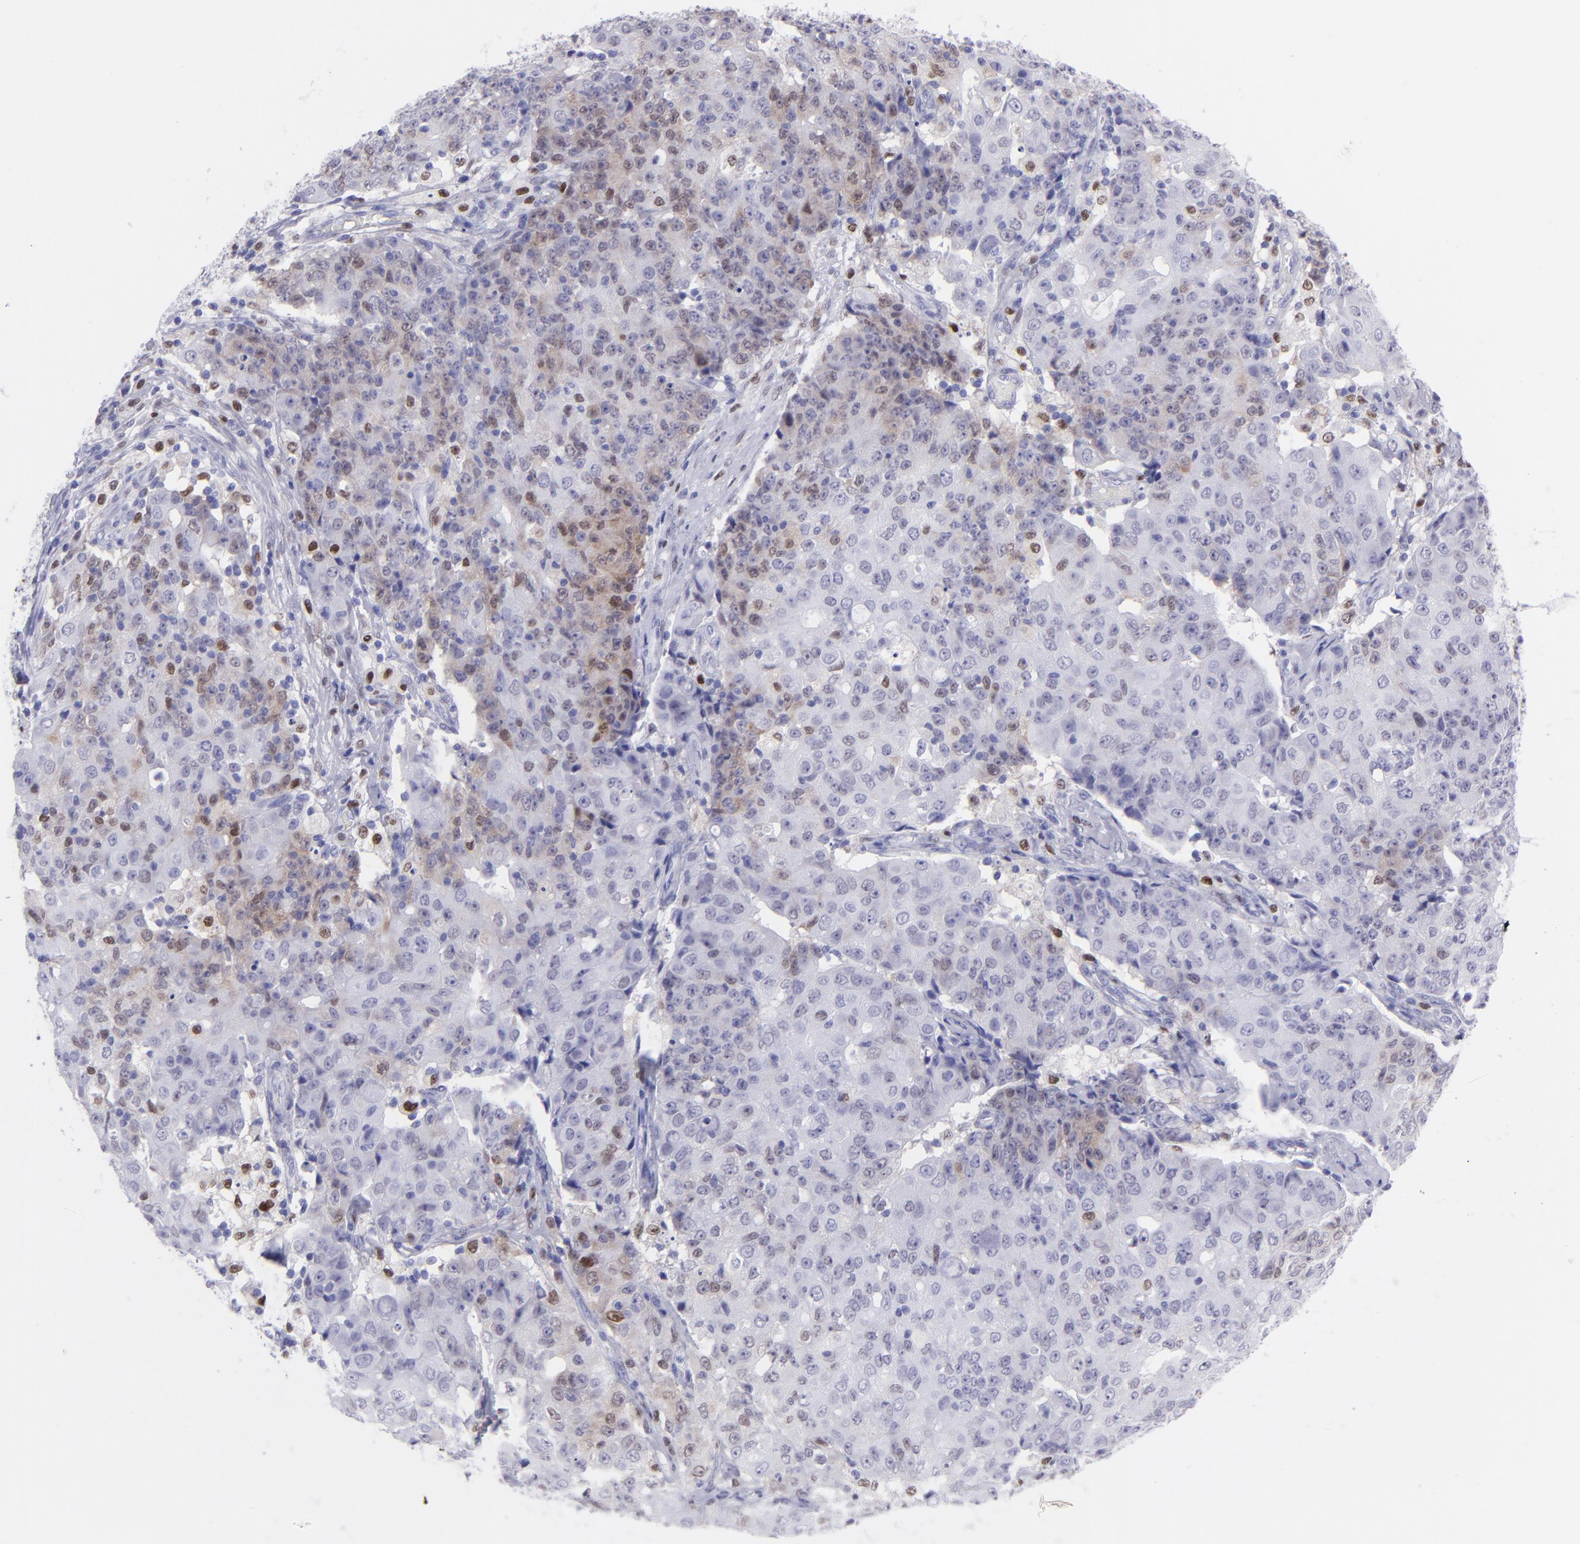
{"staining": {"intensity": "weak", "quantity": "25%-75%", "location": "cytoplasmic/membranous,nuclear"}, "tissue": "ovarian cancer", "cell_type": "Tumor cells", "image_type": "cancer", "snomed": [{"axis": "morphology", "description": "Carcinoma, endometroid"}, {"axis": "topography", "description": "Ovary"}], "caption": "Immunohistochemical staining of endometroid carcinoma (ovarian) displays low levels of weak cytoplasmic/membranous and nuclear protein staining in about 25%-75% of tumor cells.", "gene": "MITF", "patient": {"sex": "female", "age": 42}}